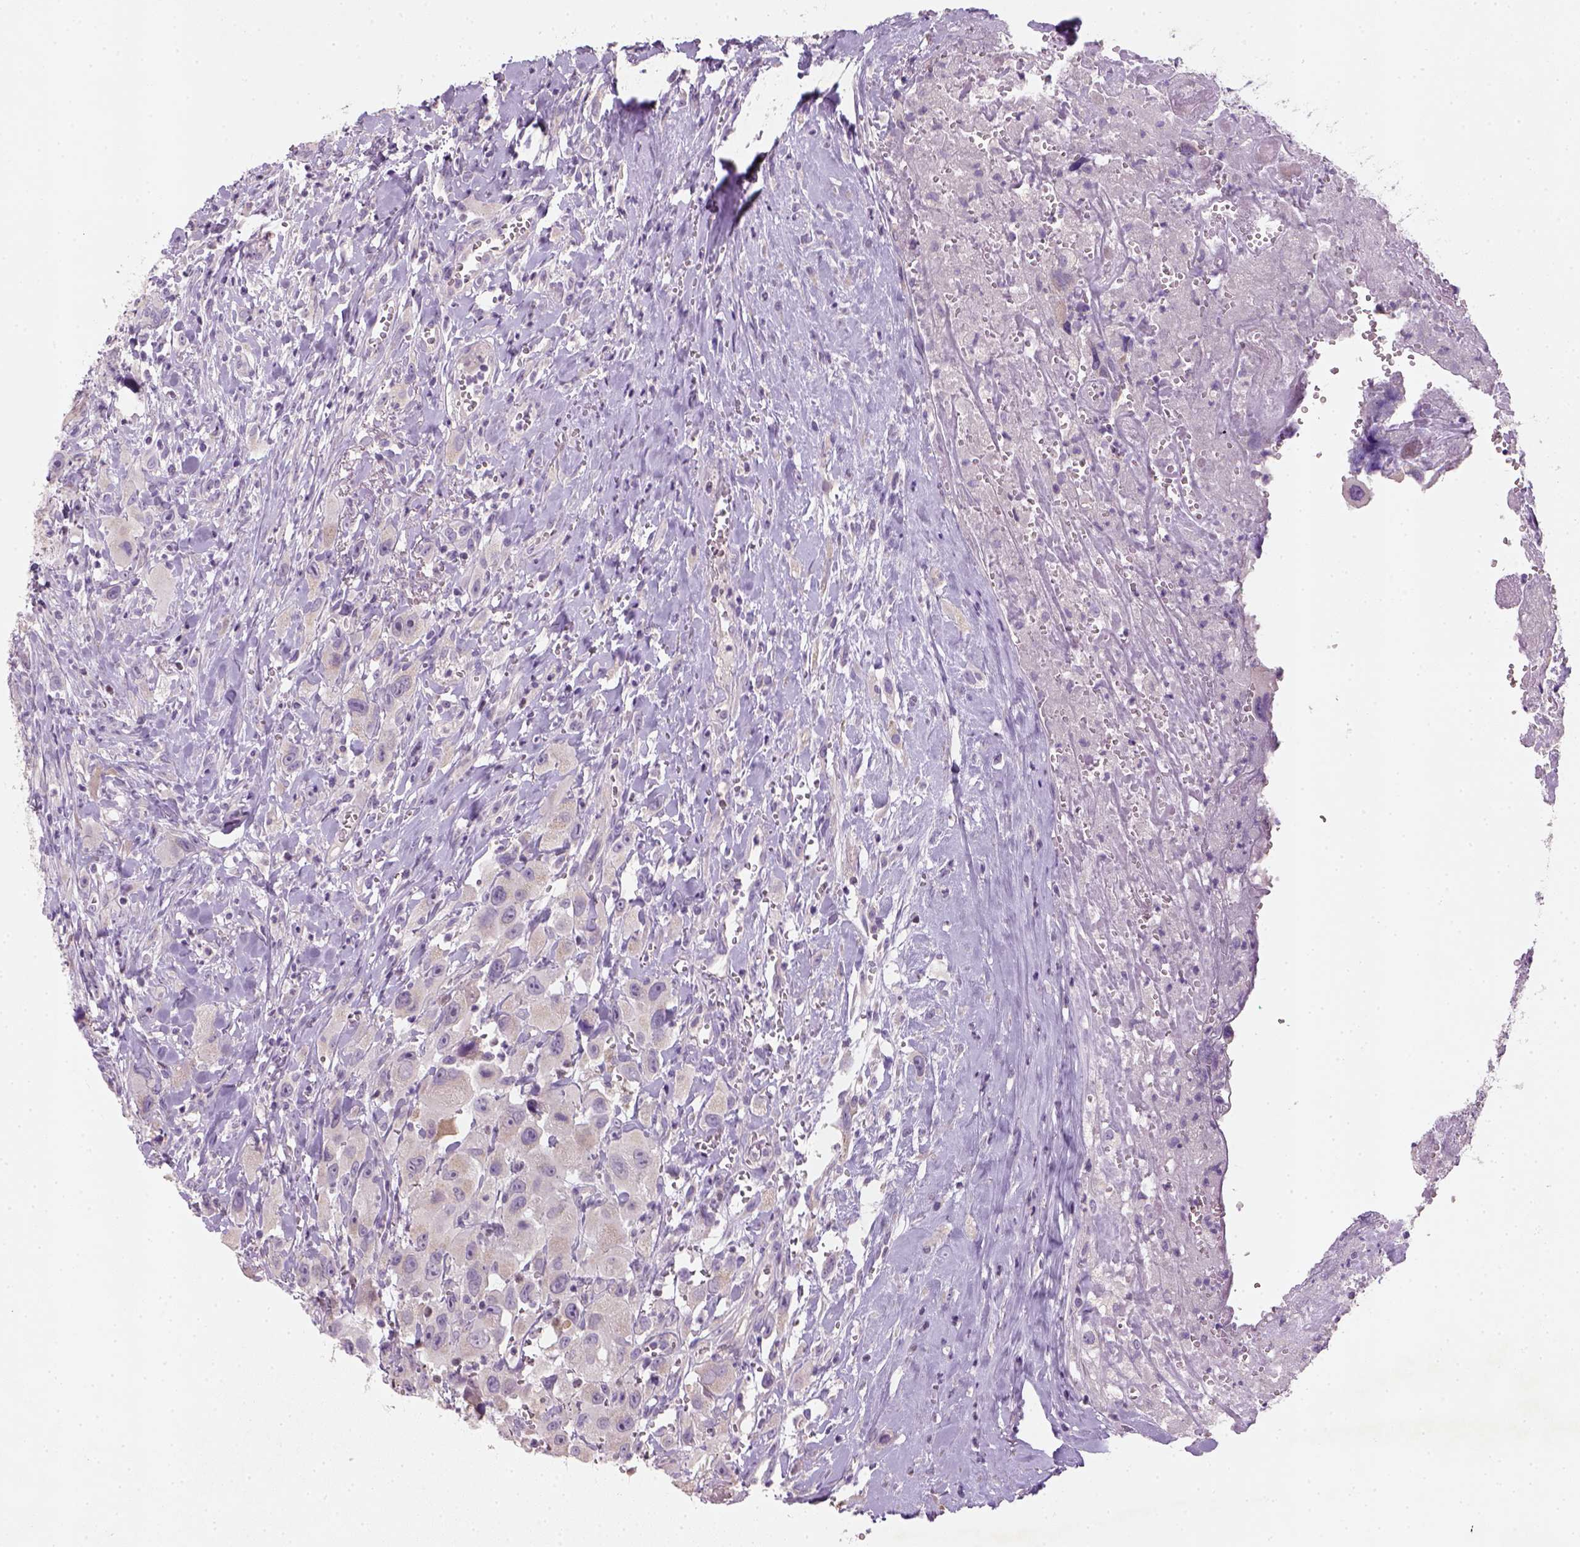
{"staining": {"intensity": "negative", "quantity": "none", "location": "none"}, "tissue": "head and neck cancer", "cell_type": "Tumor cells", "image_type": "cancer", "snomed": [{"axis": "morphology", "description": "Squamous cell carcinoma, NOS"}, {"axis": "morphology", "description": "Squamous cell carcinoma, metastatic, NOS"}, {"axis": "topography", "description": "Oral tissue"}, {"axis": "topography", "description": "Head-Neck"}], "caption": "High power microscopy micrograph of an IHC image of head and neck cancer (squamous cell carcinoma), revealing no significant staining in tumor cells.", "gene": "NUDT6", "patient": {"sex": "female", "age": 85}}